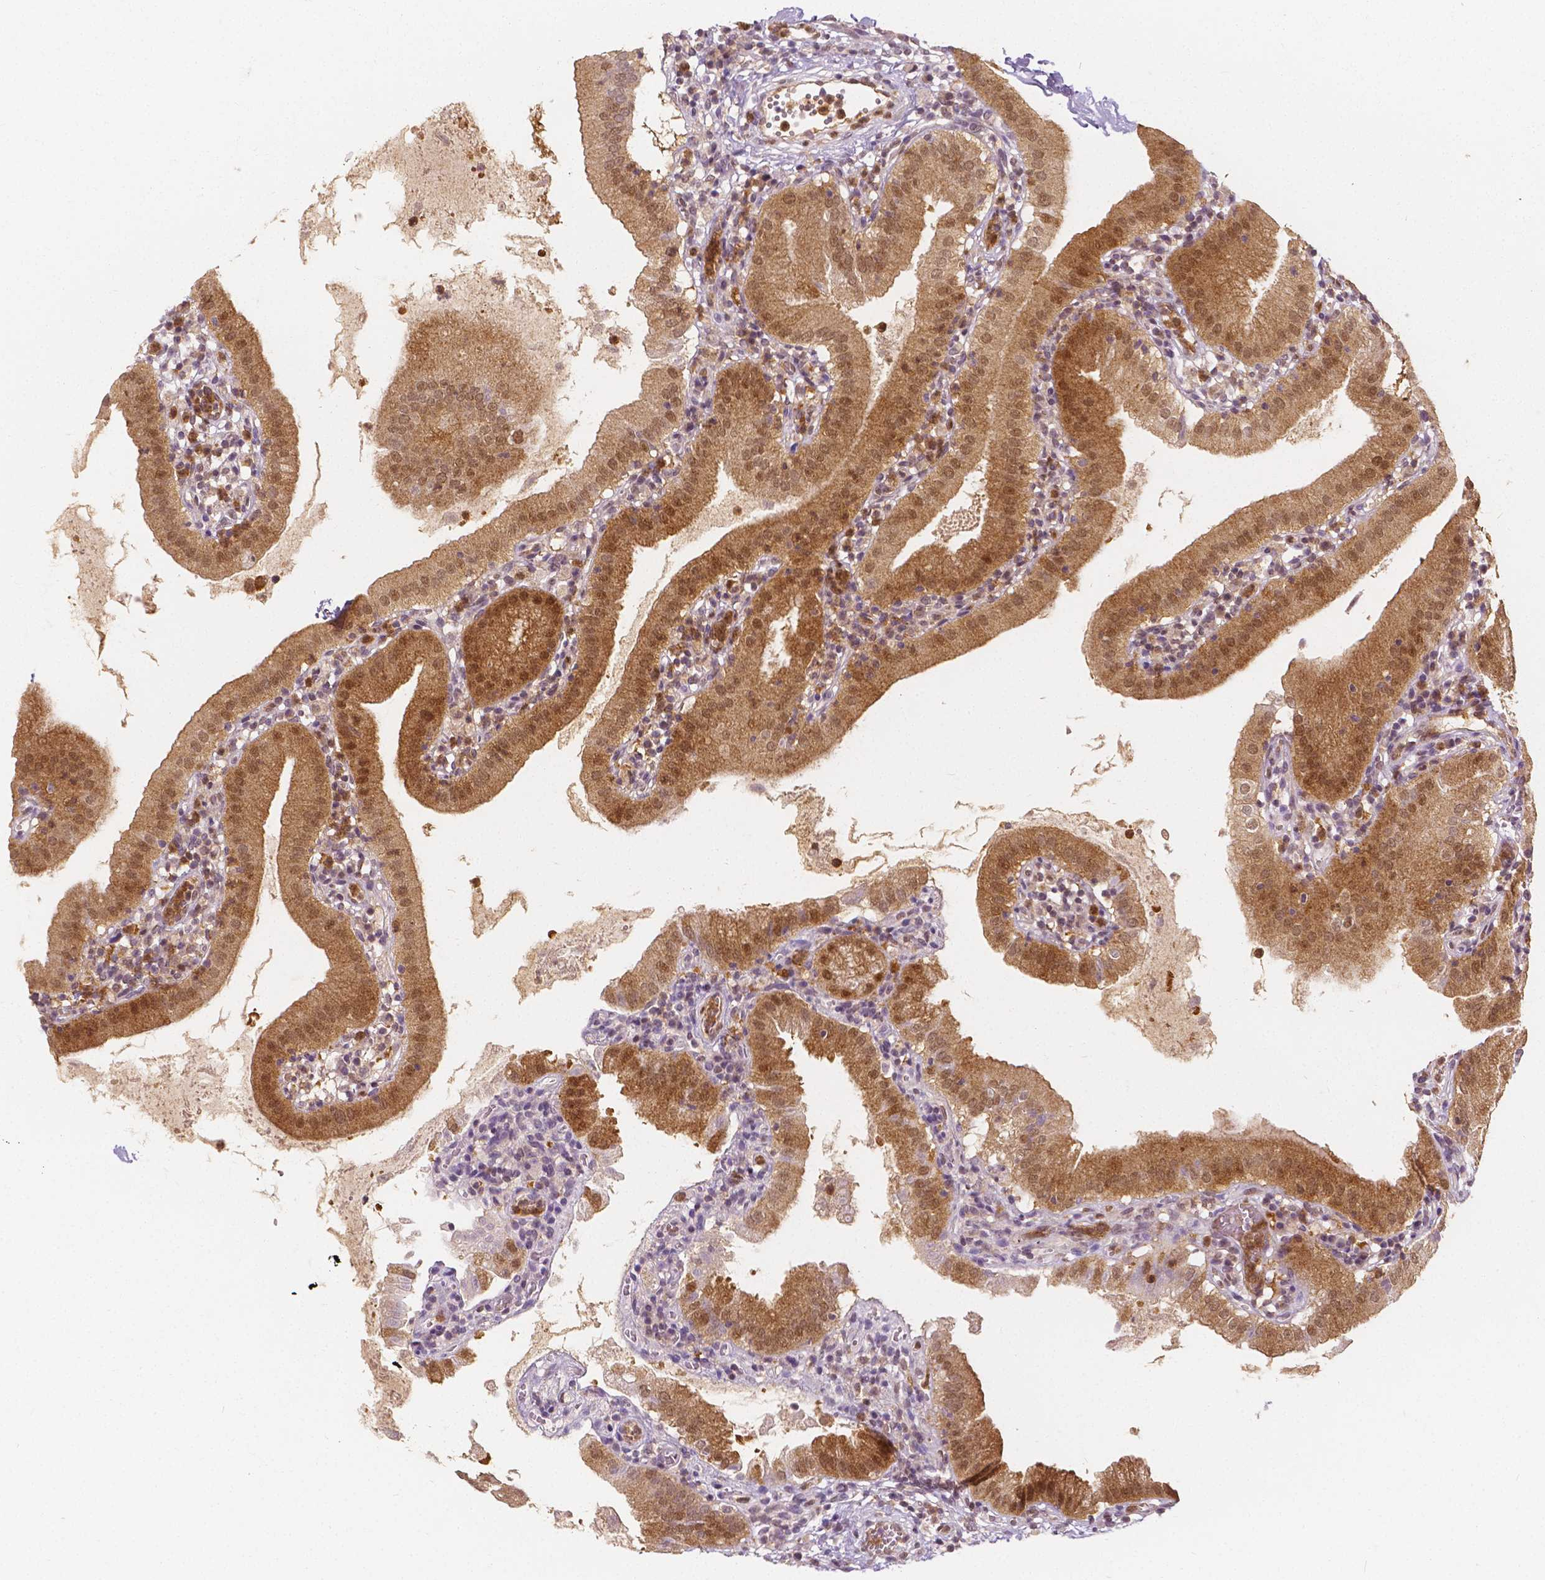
{"staining": {"intensity": "moderate", "quantity": ">75%", "location": "cytoplasmic/membranous,nuclear"}, "tissue": "gallbladder", "cell_type": "Glandular cells", "image_type": "normal", "snomed": [{"axis": "morphology", "description": "Normal tissue, NOS"}, {"axis": "topography", "description": "Gallbladder"}], "caption": "Gallbladder stained with immunohistochemistry (IHC) shows moderate cytoplasmic/membranous,nuclear staining in about >75% of glandular cells.", "gene": "NAPRT", "patient": {"sex": "female", "age": 65}}